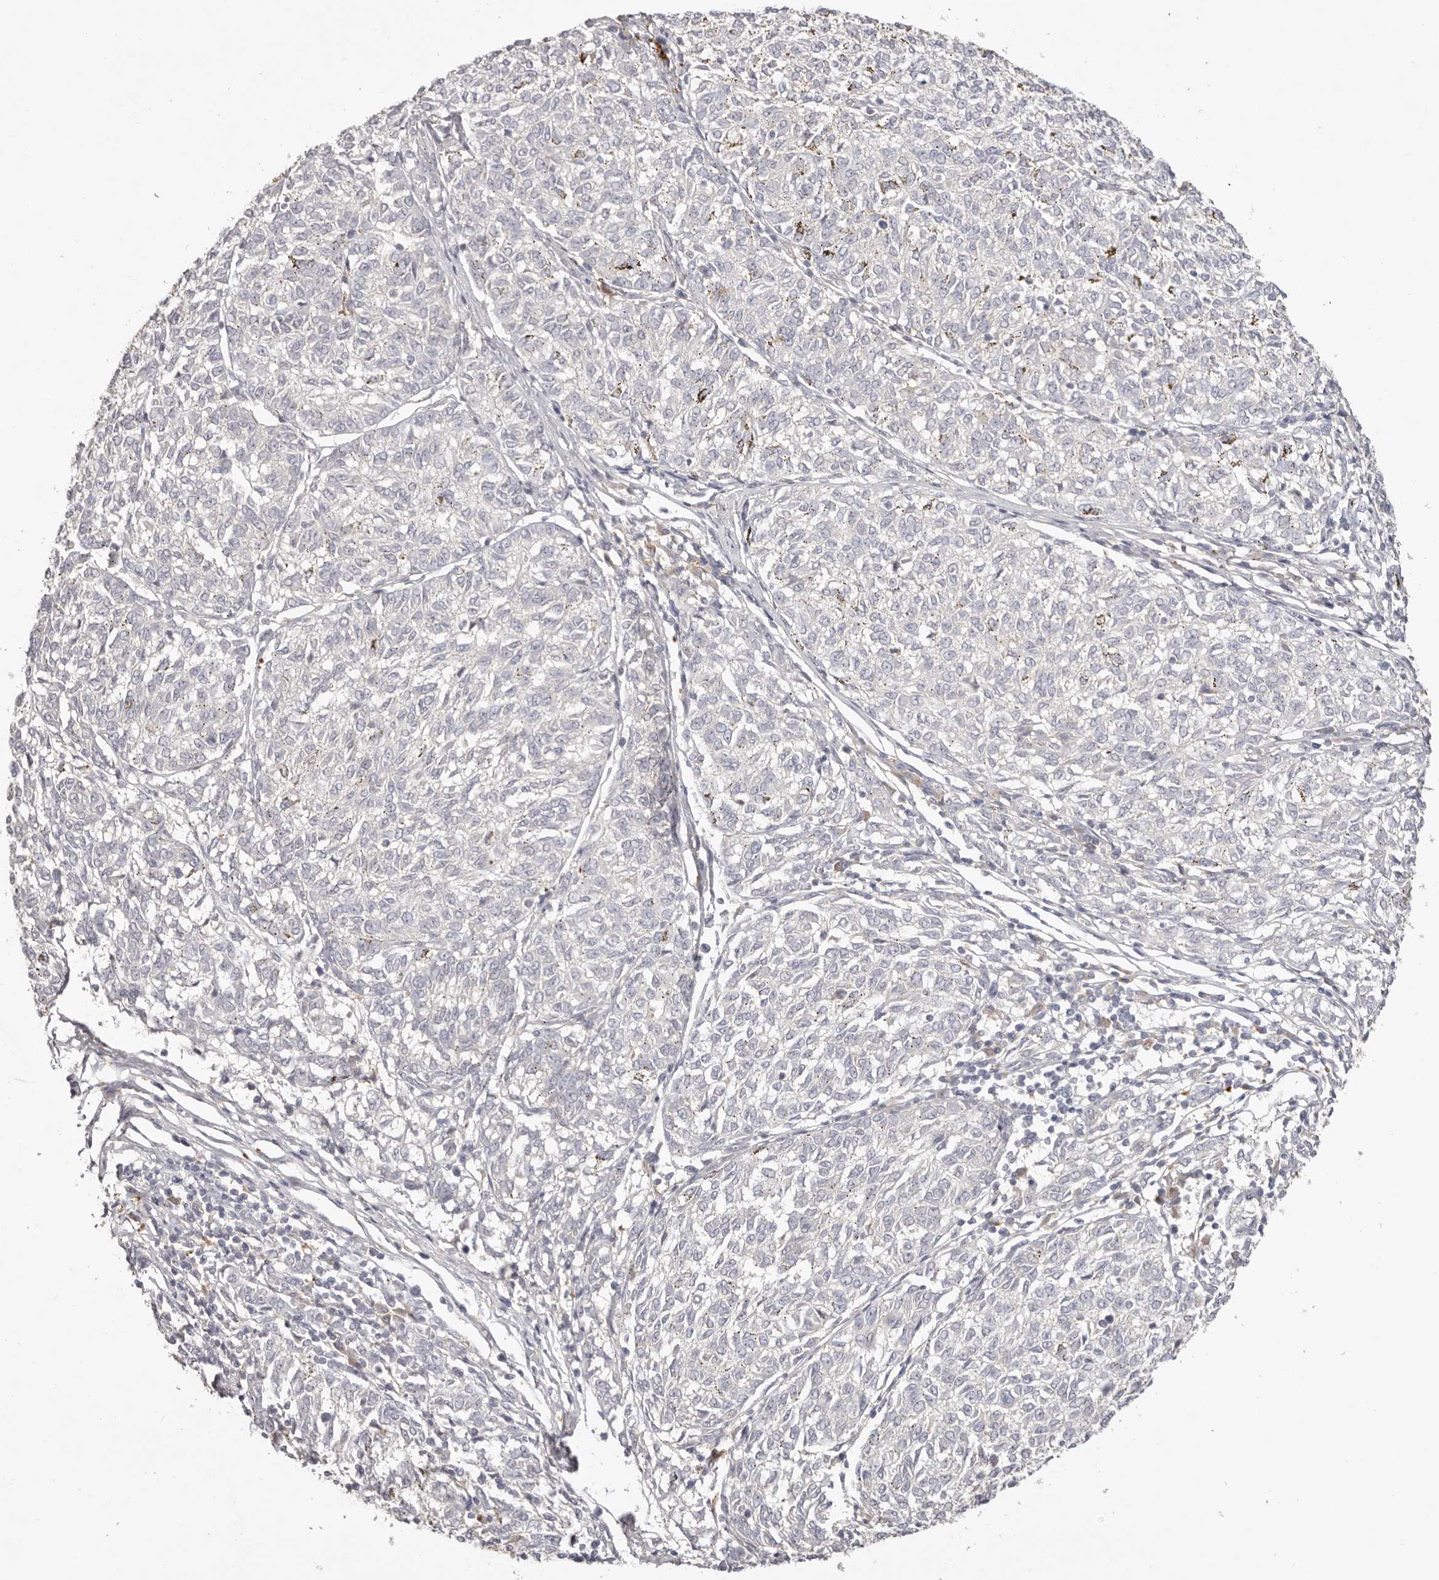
{"staining": {"intensity": "negative", "quantity": "none", "location": "none"}, "tissue": "melanoma", "cell_type": "Tumor cells", "image_type": "cancer", "snomed": [{"axis": "morphology", "description": "Malignant melanoma, NOS"}, {"axis": "topography", "description": "Skin"}], "caption": "There is no significant expression in tumor cells of malignant melanoma.", "gene": "SCUBE2", "patient": {"sex": "female", "age": 72}}